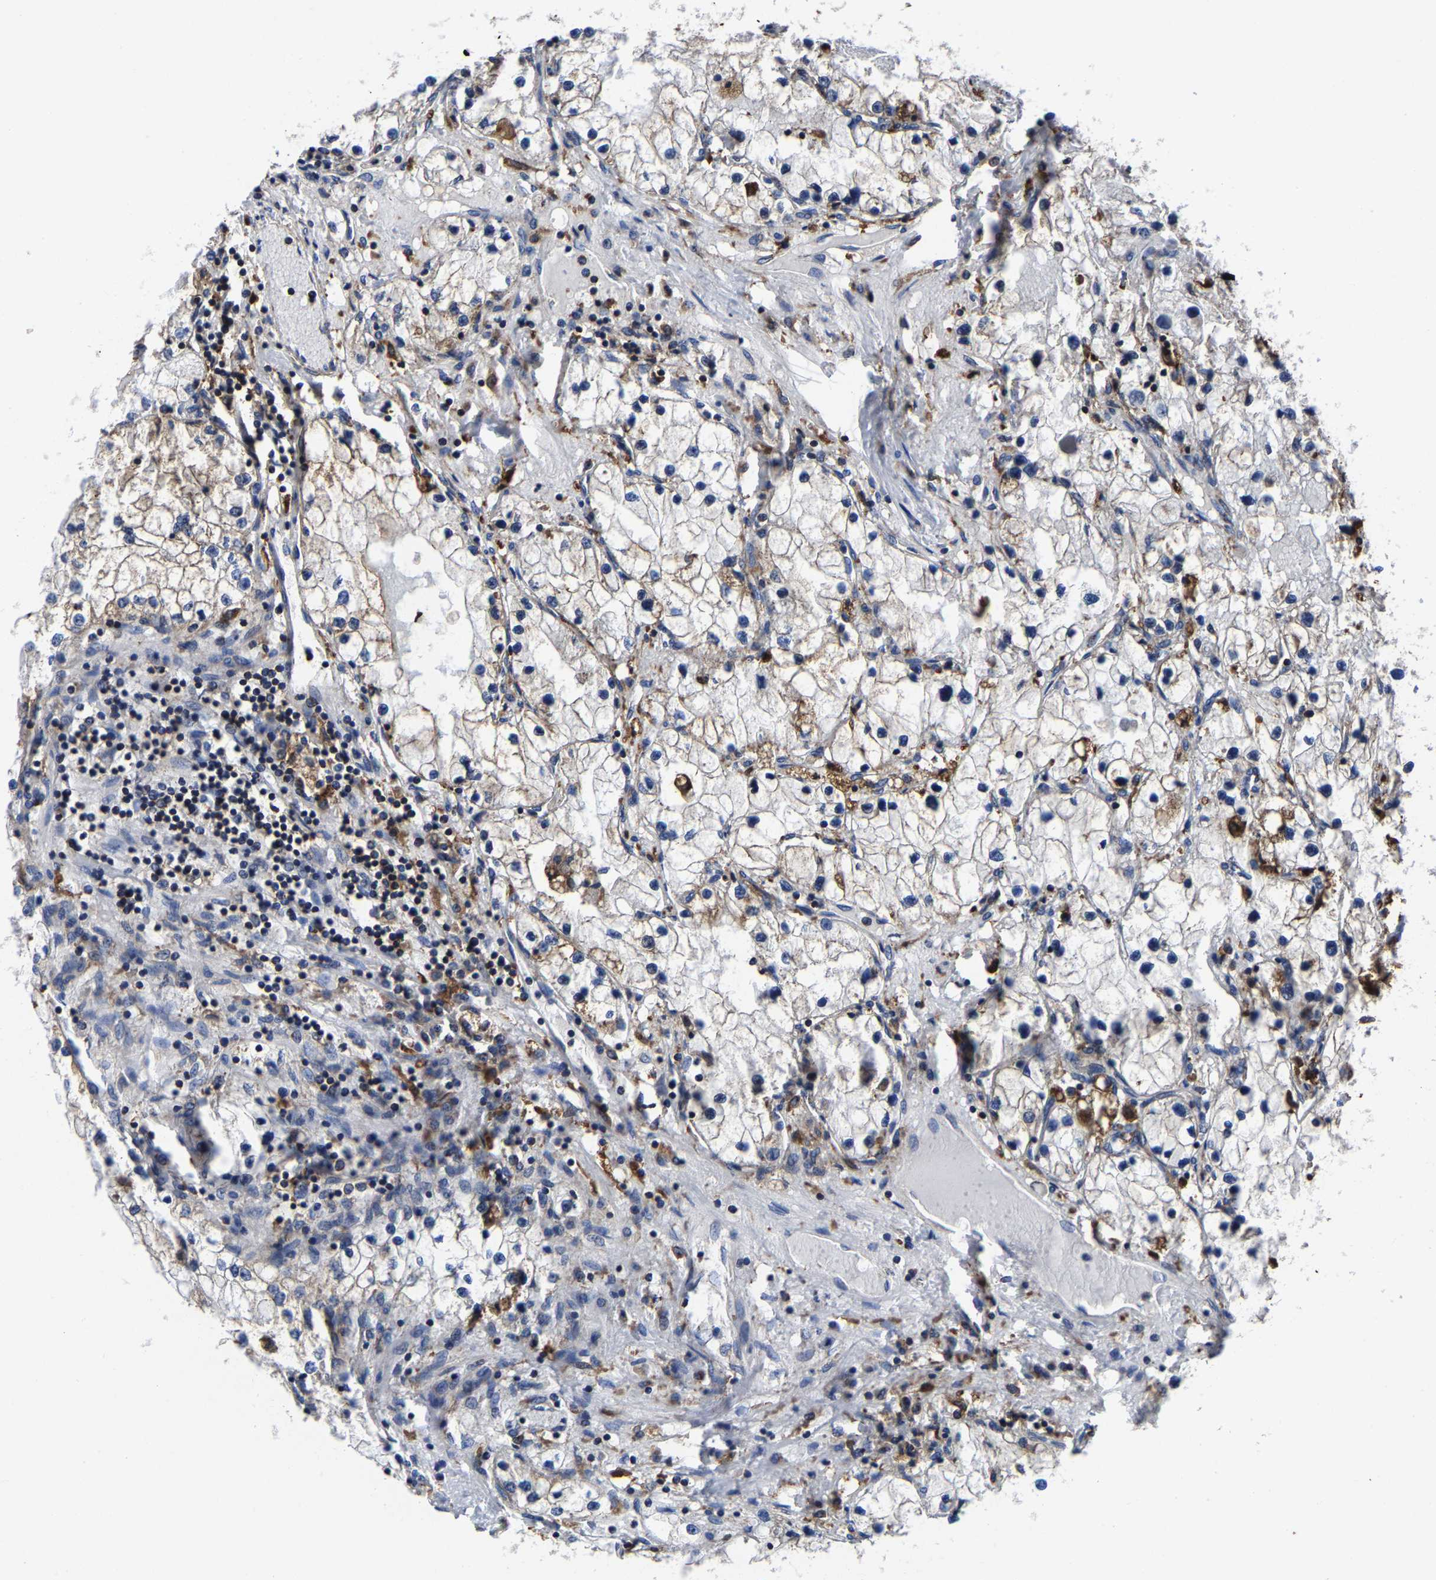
{"staining": {"intensity": "weak", "quantity": "<25%", "location": "cytoplasmic/membranous"}, "tissue": "renal cancer", "cell_type": "Tumor cells", "image_type": "cancer", "snomed": [{"axis": "morphology", "description": "Adenocarcinoma, NOS"}, {"axis": "topography", "description": "Kidney"}], "caption": "DAB (3,3'-diaminobenzidine) immunohistochemical staining of human renal cancer shows no significant staining in tumor cells.", "gene": "PFKFB3", "patient": {"sex": "male", "age": 68}}